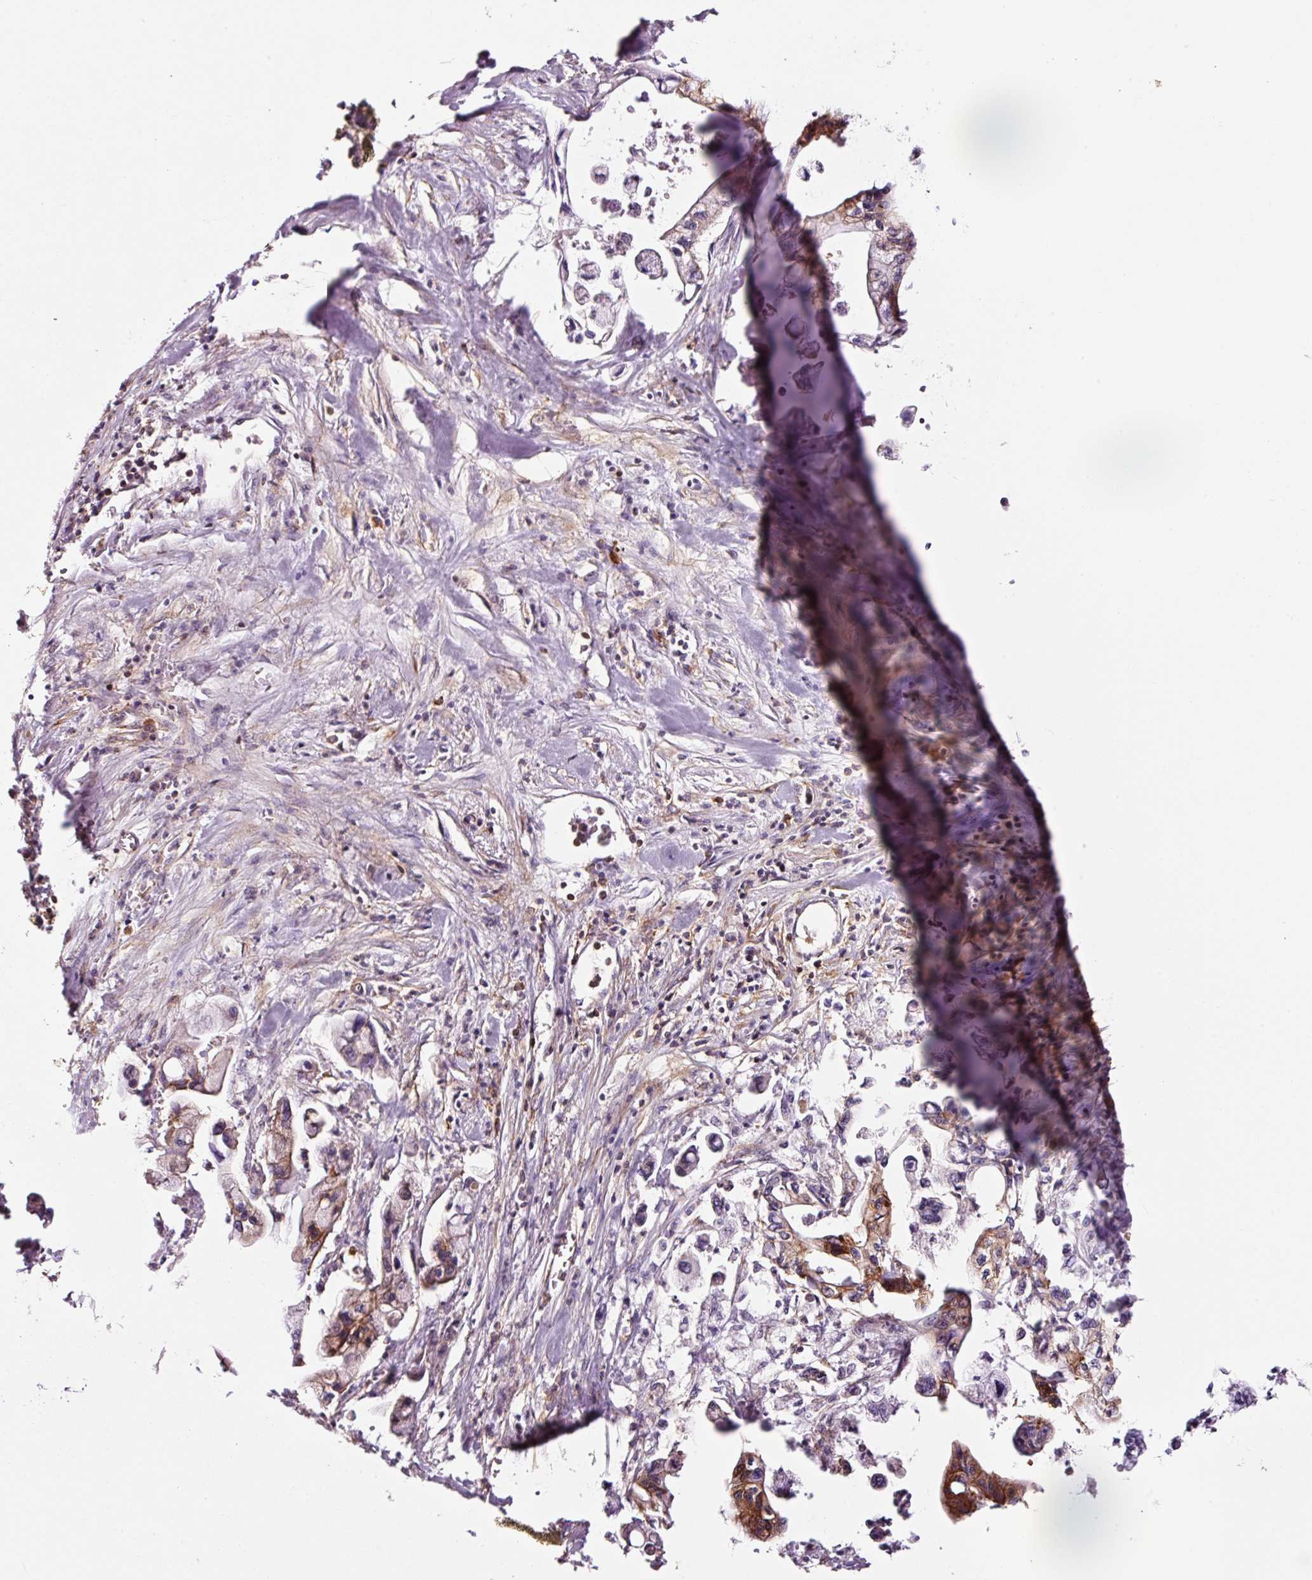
{"staining": {"intensity": "strong", "quantity": "25%-75%", "location": "cytoplasmic/membranous"}, "tissue": "pancreatic cancer", "cell_type": "Tumor cells", "image_type": "cancer", "snomed": [{"axis": "morphology", "description": "Adenocarcinoma, NOS"}, {"axis": "topography", "description": "Pancreas"}], "caption": "Immunohistochemical staining of adenocarcinoma (pancreatic) demonstrates strong cytoplasmic/membranous protein expression in about 25%-75% of tumor cells.", "gene": "ADD3", "patient": {"sex": "male", "age": 61}}